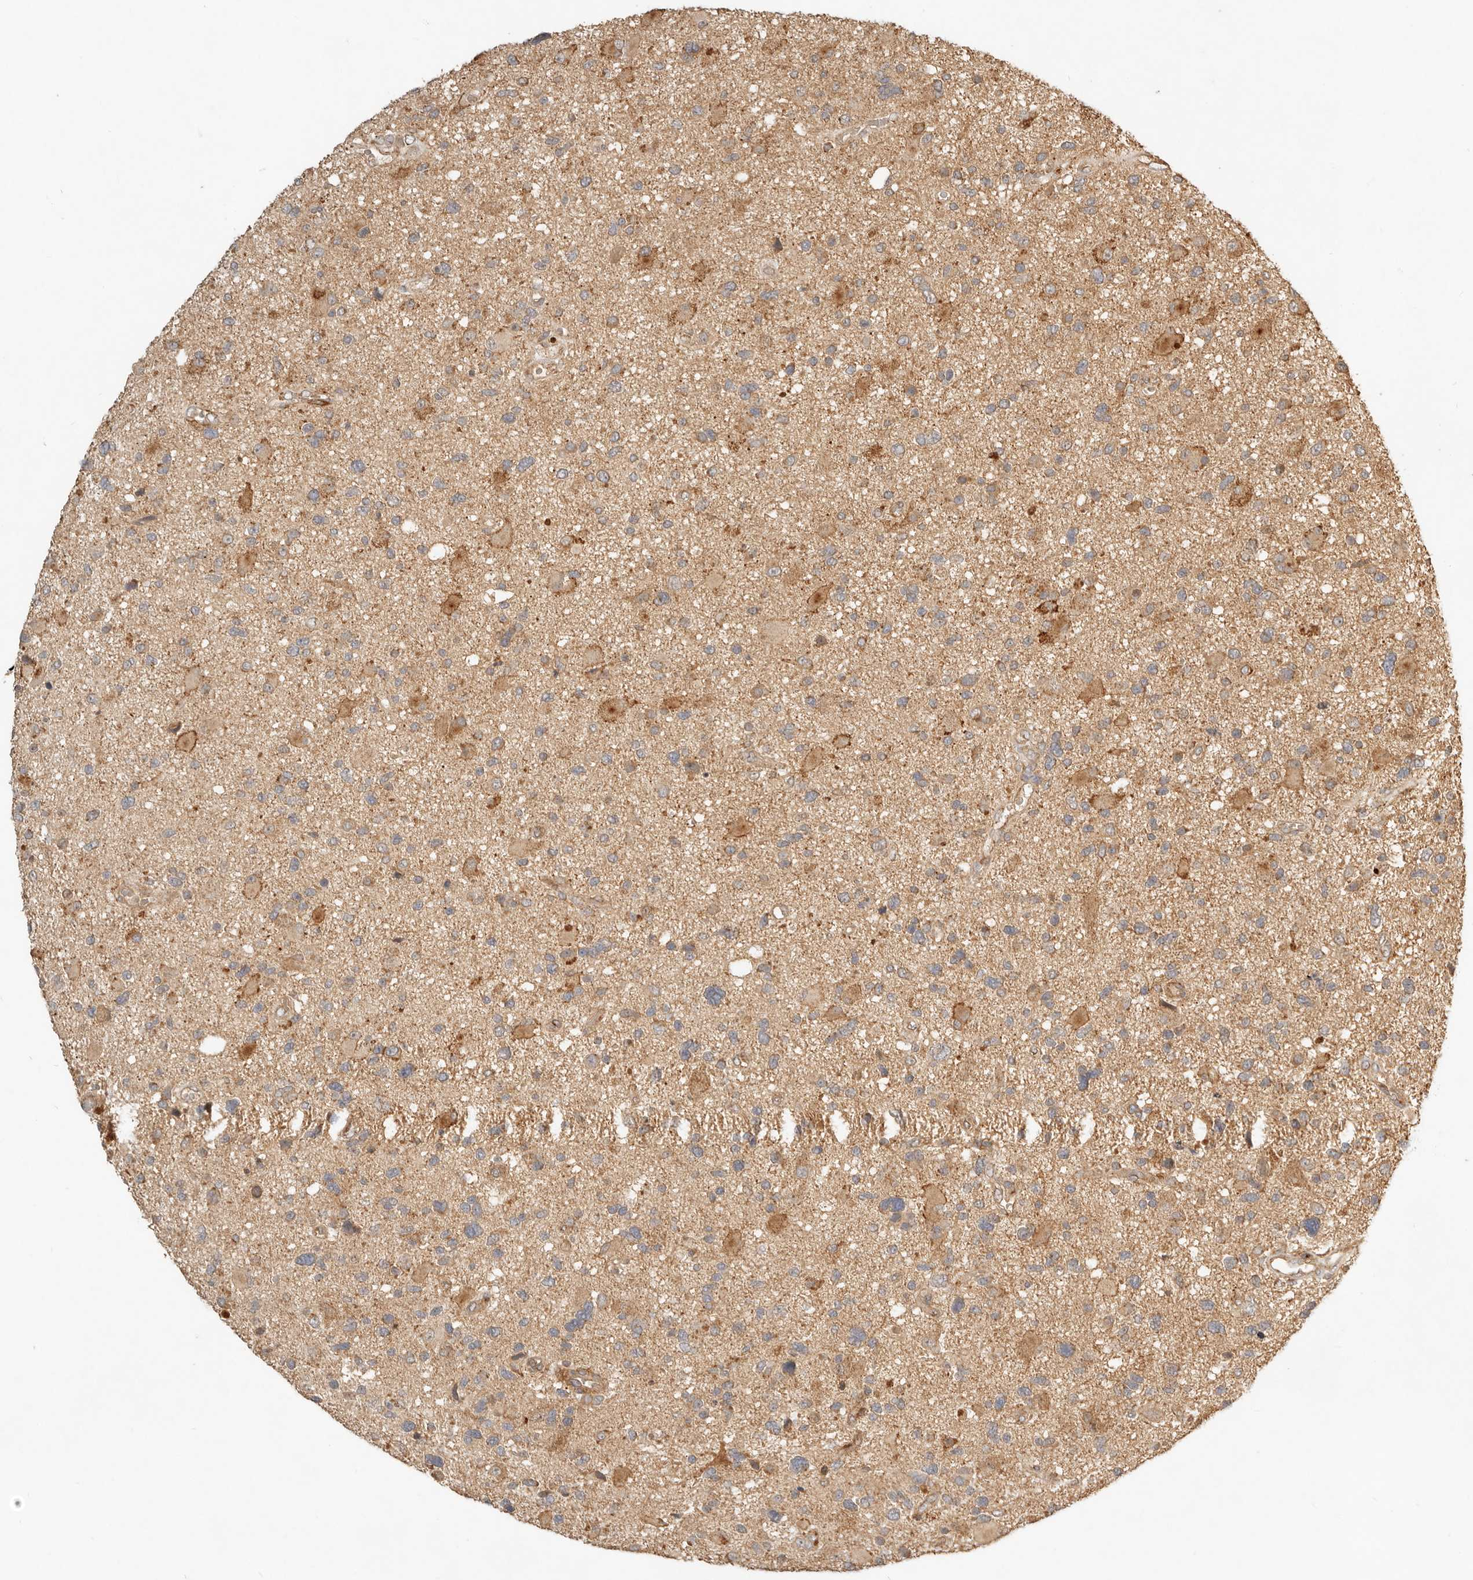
{"staining": {"intensity": "moderate", "quantity": "25%-75%", "location": "cytoplasmic/membranous"}, "tissue": "glioma", "cell_type": "Tumor cells", "image_type": "cancer", "snomed": [{"axis": "morphology", "description": "Glioma, malignant, High grade"}, {"axis": "topography", "description": "Brain"}], "caption": "High-grade glioma (malignant) tissue displays moderate cytoplasmic/membranous expression in approximately 25%-75% of tumor cells", "gene": "CLEC4C", "patient": {"sex": "male", "age": 33}}